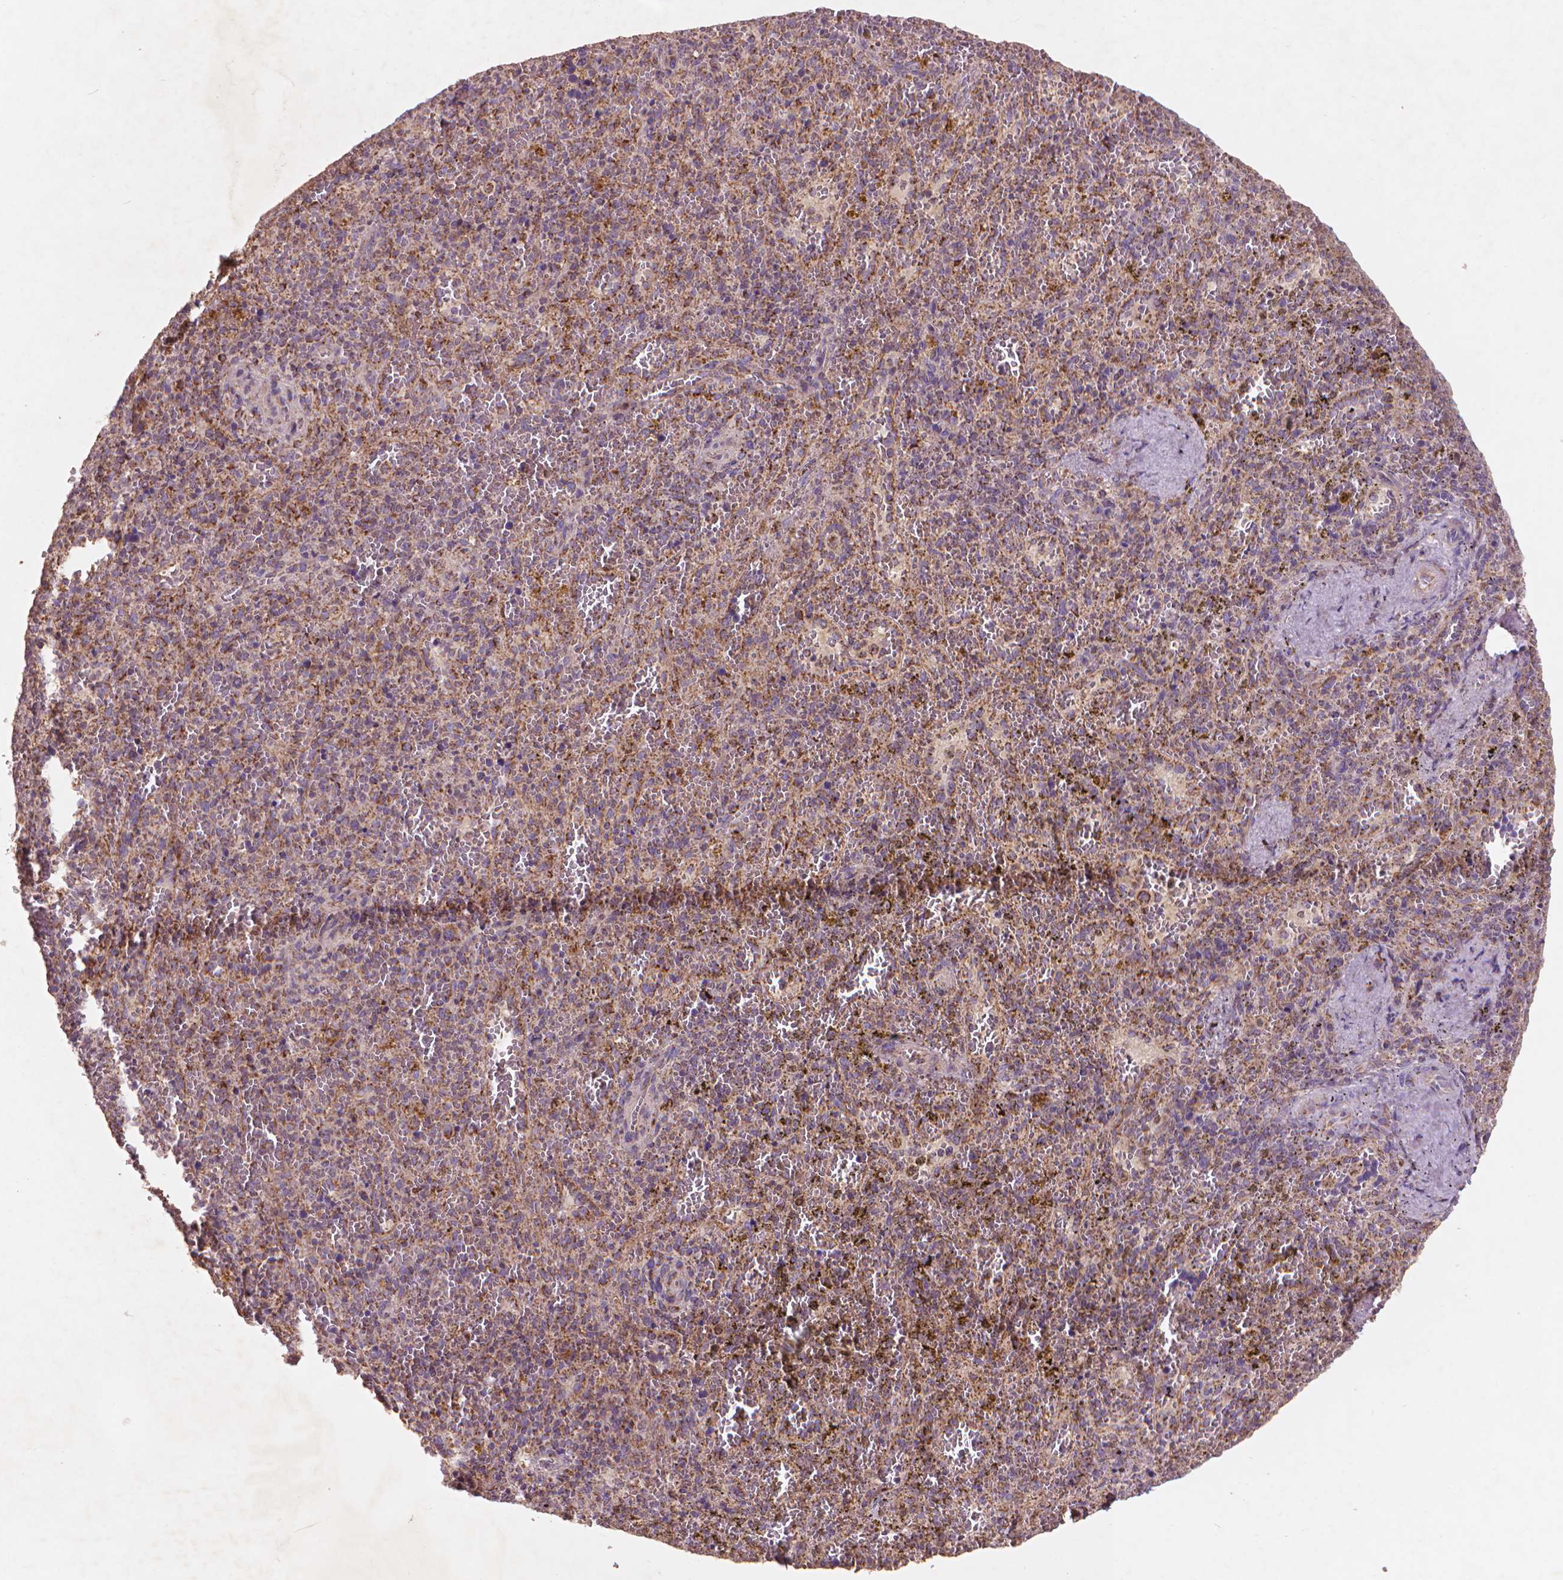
{"staining": {"intensity": "weak", "quantity": "25%-75%", "location": "cytoplasmic/membranous"}, "tissue": "spleen", "cell_type": "Cells in red pulp", "image_type": "normal", "snomed": [{"axis": "morphology", "description": "Normal tissue, NOS"}, {"axis": "topography", "description": "Spleen"}], "caption": "The image demonstrates staining of normal spleen, revealing weak cytoplasmic/membranous protein positivity (brown color) within cells in red pulp.", "gene": "NLRX1", "patient": {"sex": "female", "age": 50}}